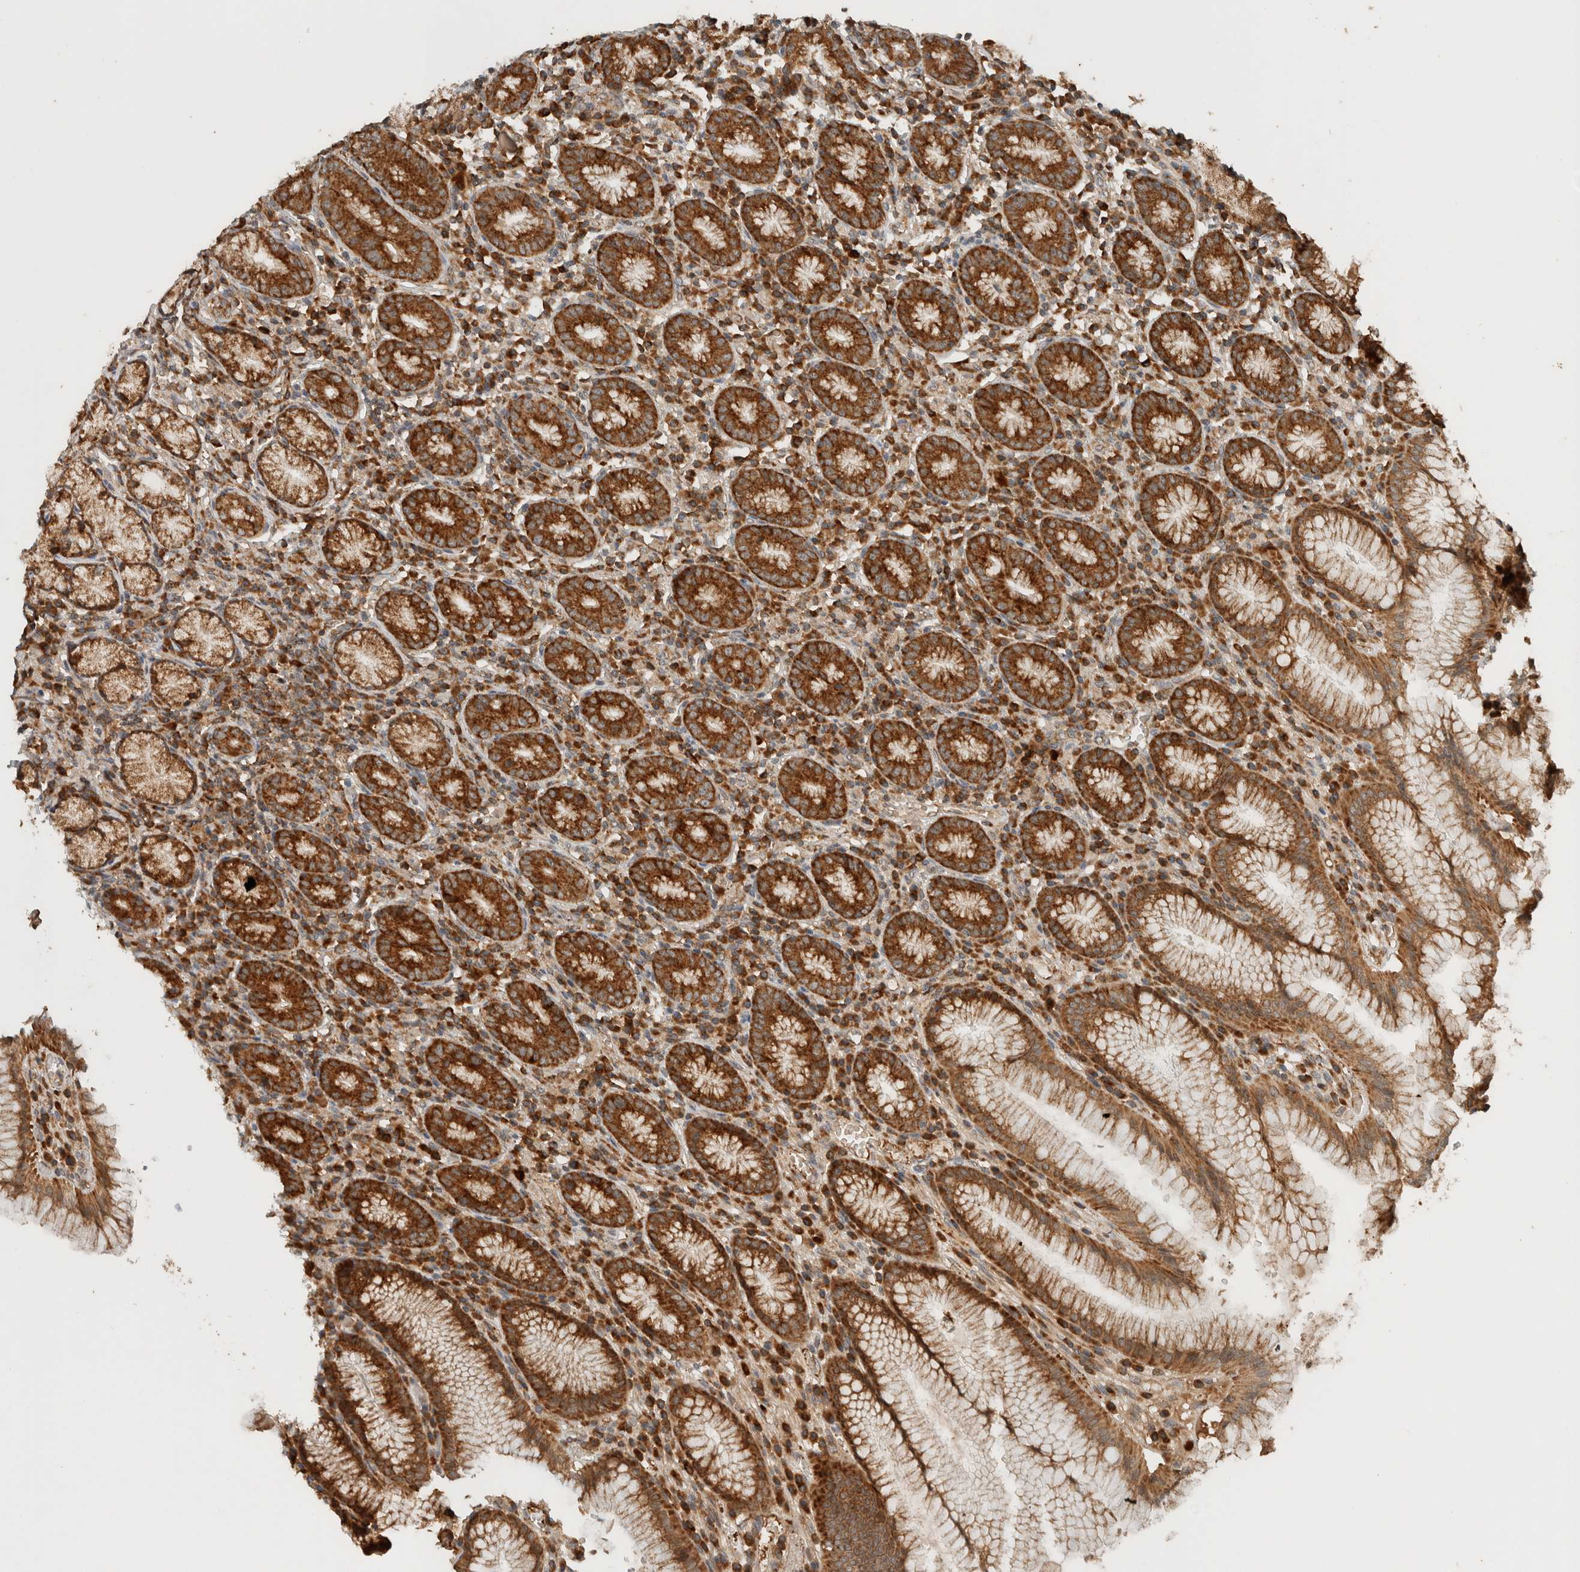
{"staining": {"intensity": "strong", "quantity": ">75%", "location": "cytoplasmic/membranous"}, "tissue": "stomach", "cell_type": "Glandular cells", "image_type": "normal", "snomed": [{"axis": "morphology", "description": "Normal tissue, NOS"}, {"axis": "topography", "description": "Stomach"}], "caption": "Immunohistochemical staining of unremarkable human stomach shows high levels of strong cytoplasmic/membranous staining in approximately >75% of glandular cells.", "gene": "EIF2B3", "patient": {"sex": "male", "age": 55}}